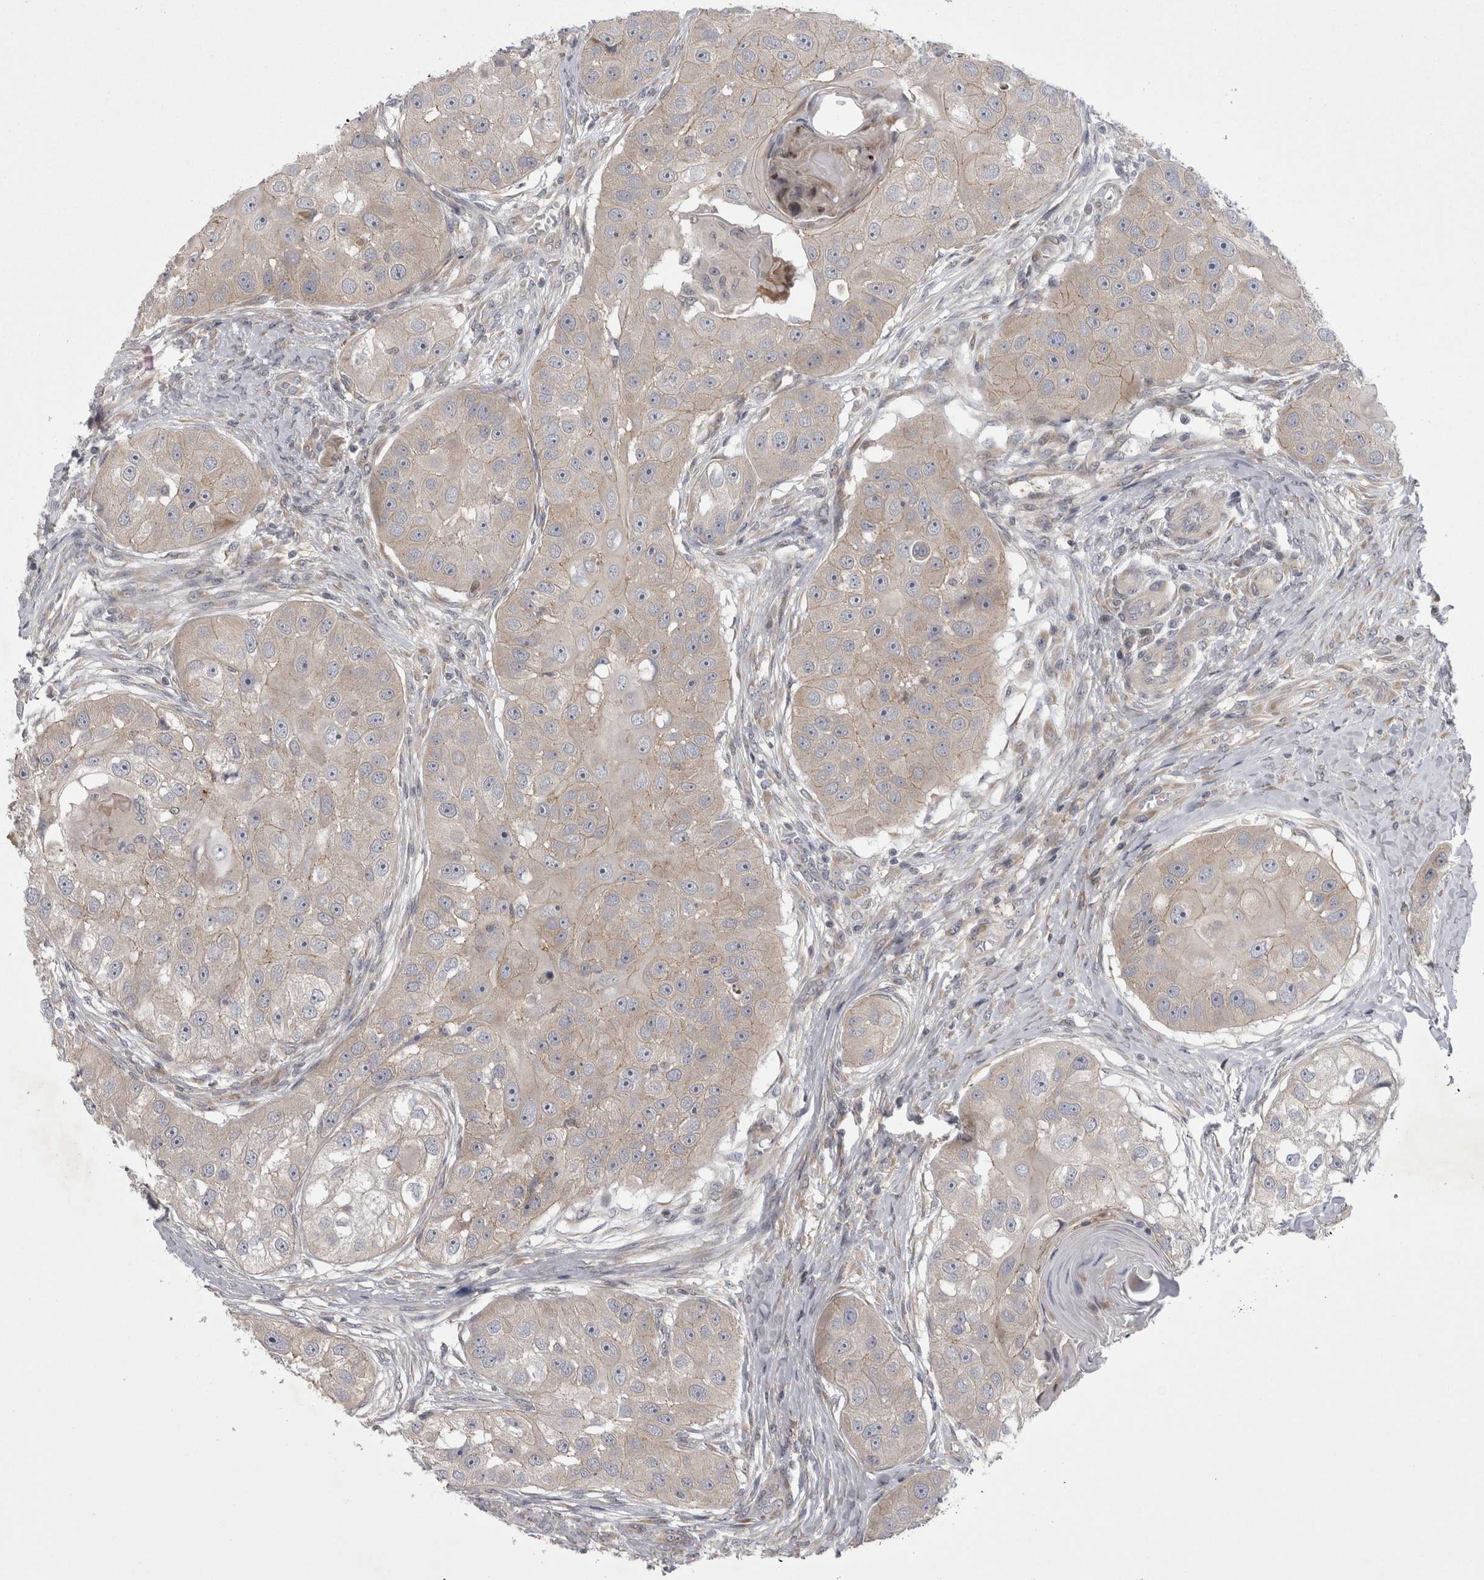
{"staining": {"intensity": "negative", "quantity": "none", "location": "none"}, "tissue": "head and neck cancer", "cell_type": "Tumor cells", "image_type": "cancer", "snomed": [{"axis": "morphology", "description": "Normal tissue, NOS"}, {"axis": "morphology", "description": "Squamous cell carcinoma, NOS"}, {"axis": "topography", "description": "Skeletal muscle"}, {"axis": "topography", "description": "Head-Neck"}], "caption": "The image shows no staining of tumor cells in head and neck cancer (squamous cell carcinoma).", "gene": "NENF", "patient": {"sex": "male", "age": 51}}